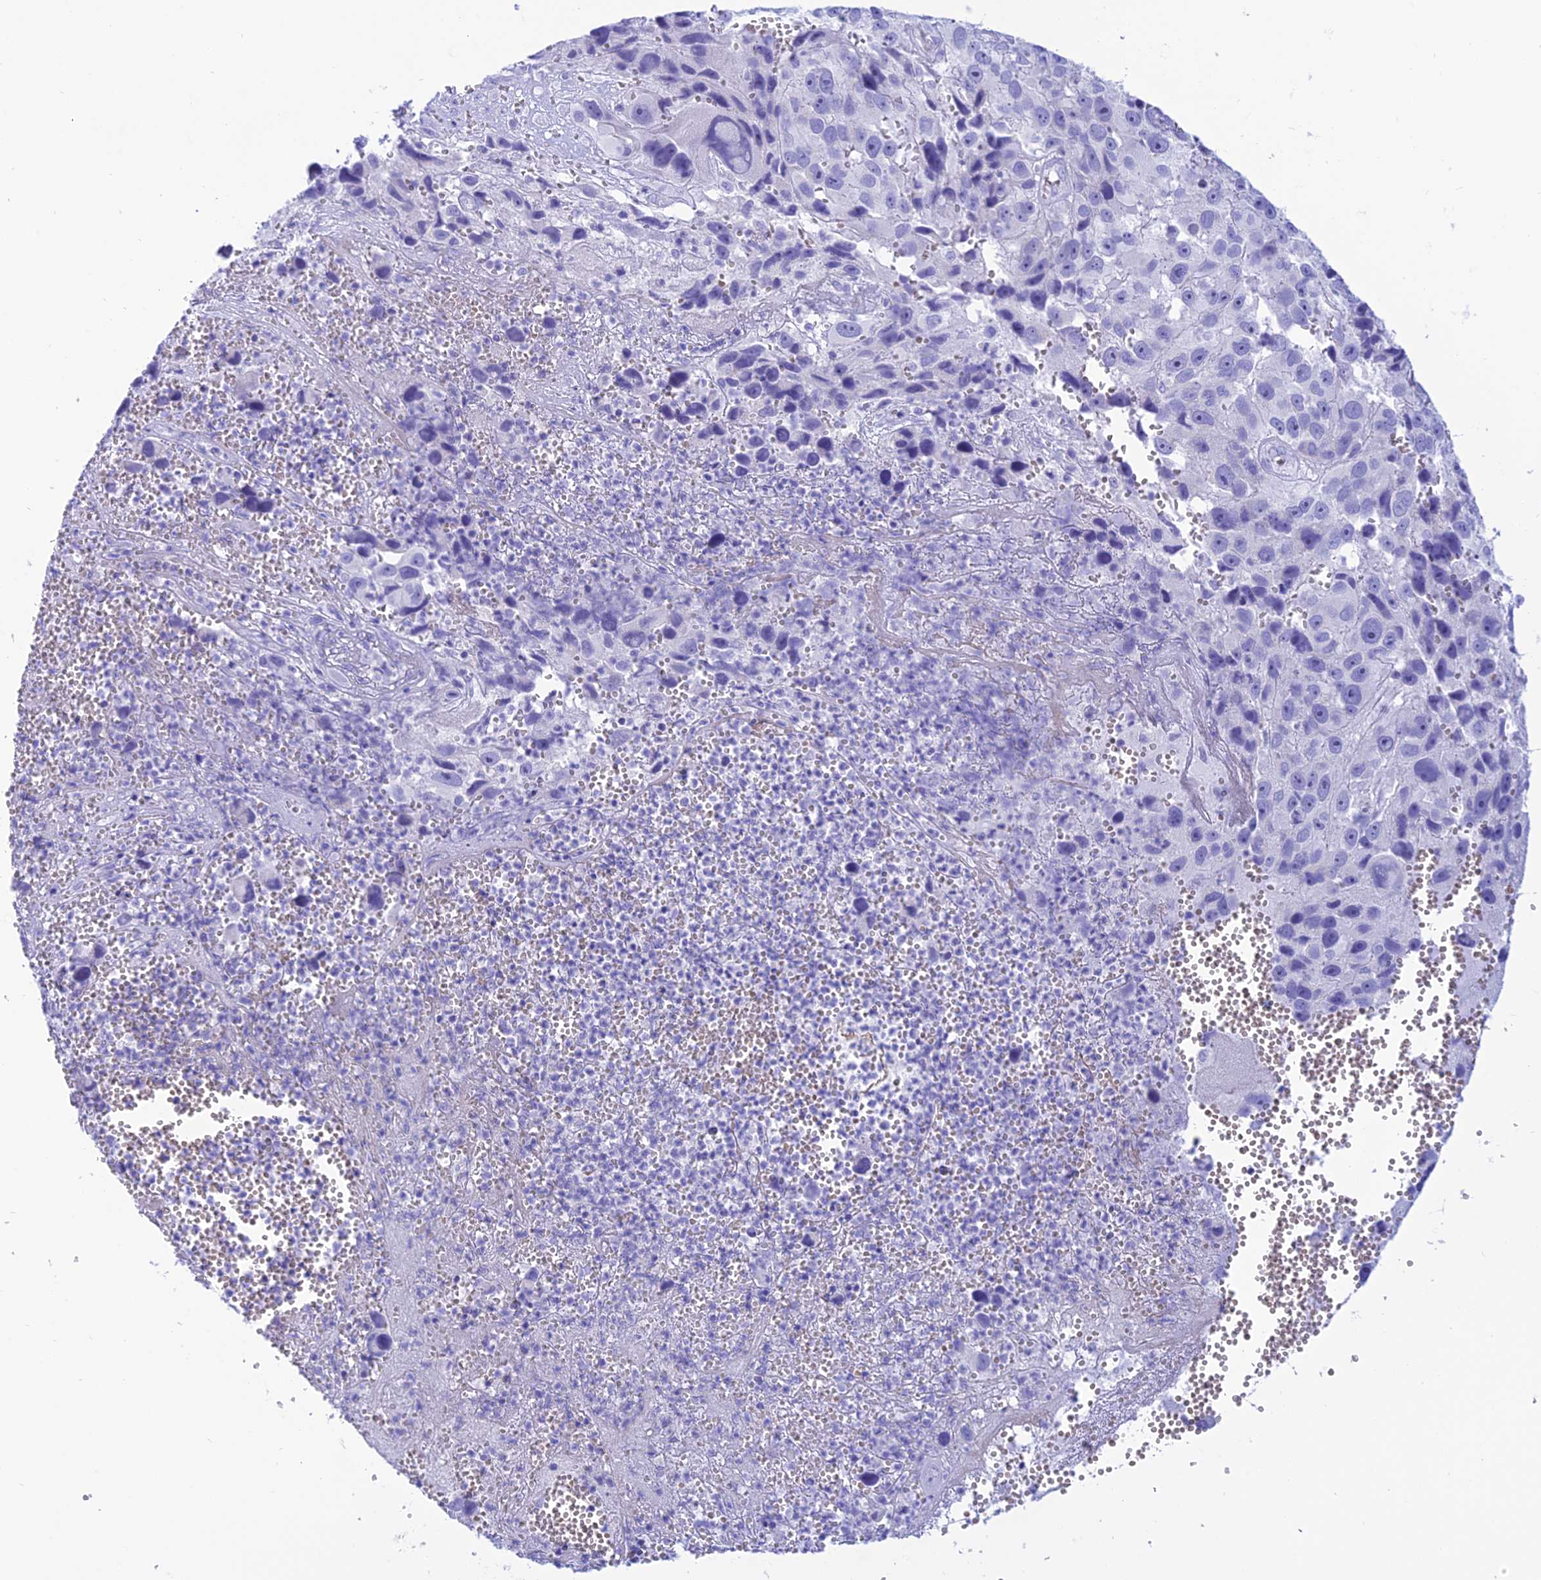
{"staining": {"intensity": "negative", "quantity": "none", "location": "none"}, "tissue": "melanoma", "cell_type": "Tumor cells", "image_type": "cancer", "snomed": [{"axis": "morphology", "description": "Malignant melanoma, NOS"}, {"axis": "topography", "description": "Skin"}], "caption": "Malignant melanoma stained for a protein using immunohistochemistry (IHC) reveals no expression tumor cells.", "gene": "GLYATL1", "patient": {"sex": "male", "age": 84}}